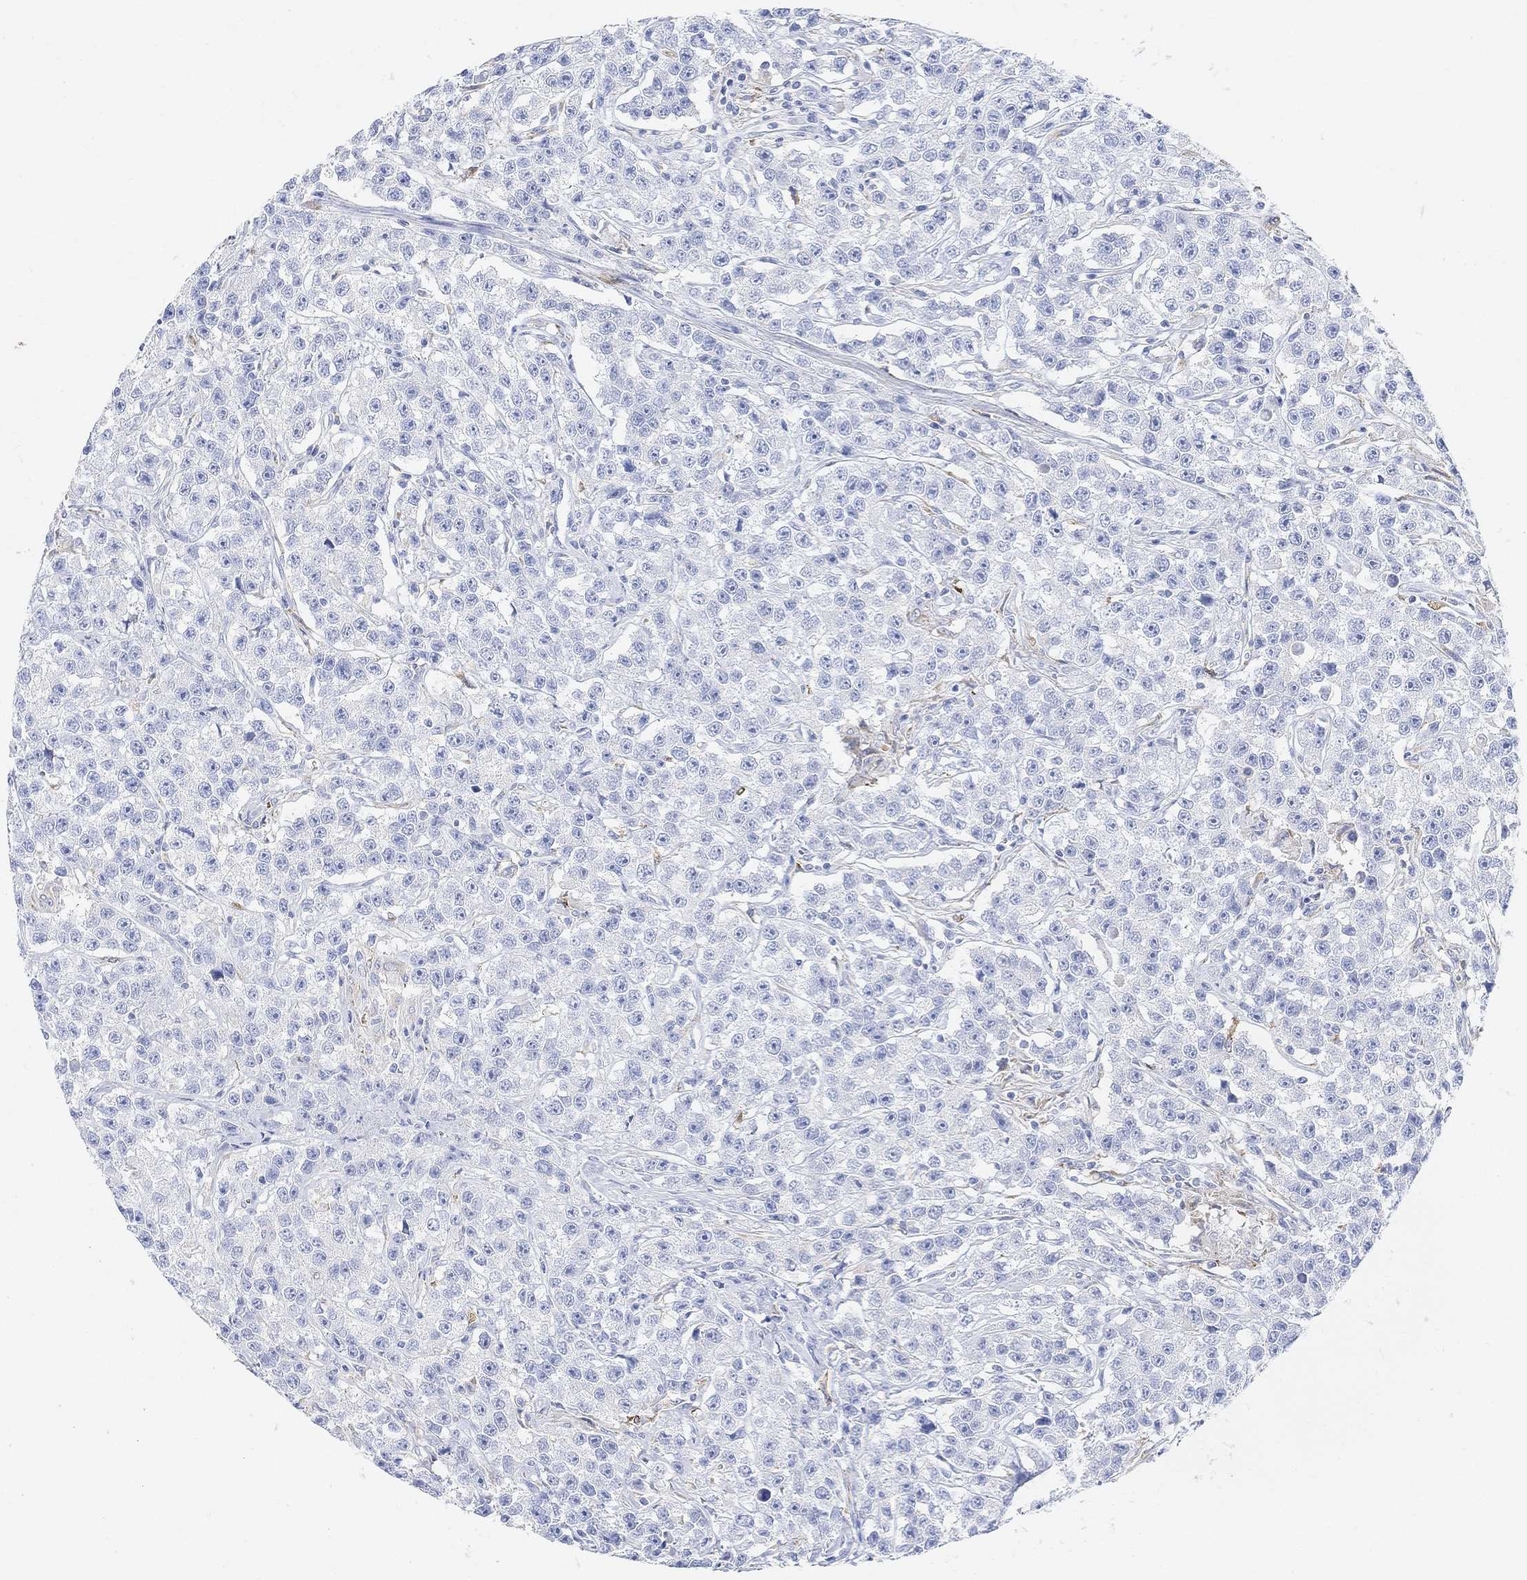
{"staining": {"intensity": "negative", "quantity": "none", "location": "none"}, "tissue": "testis cancer", "cell_type": "Tumor cells", "image_type": "cancer", "snomed": [{"axis": "morphology", "description": "Seminoma, NOS"}, {"axis": "topography", "description": "Testis"}], "caption": "DAB (3,3'-diaminobenzidine) immunohistochemical staining of human testis cancer demonstrates no significant positivity in tumor cells.", "gene": "RETNLB", "patient": {"sex": "male", "age": 59}}